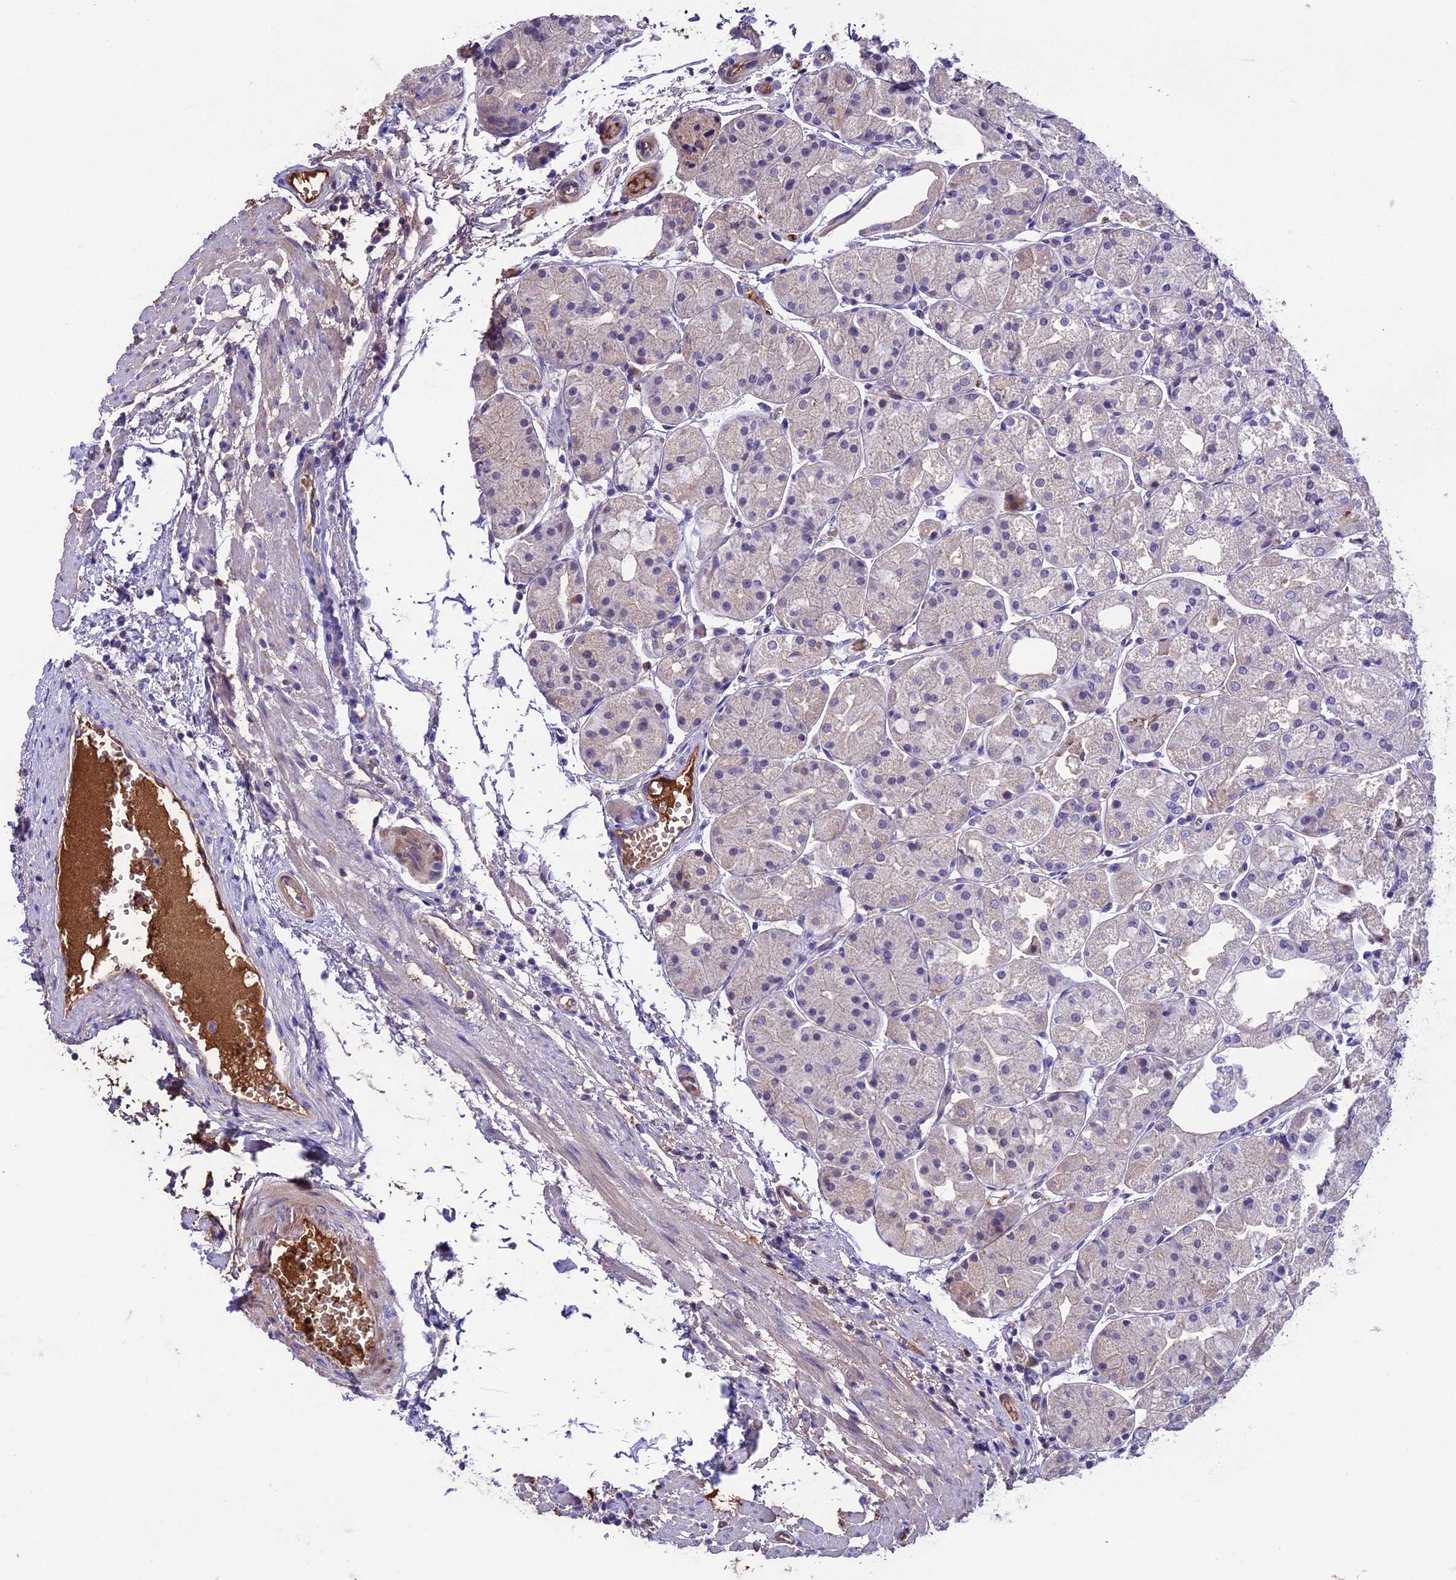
{"staining": {"intensity": "negative", "quantity": "none", "location": "none"}, "tissue": "stomach", "cell_type": "Glandular cells", "image_type": "normal", "snomed": [{"axis": "morphology", "description": "Normal tissue, NOS"}, {"axis": "topography", "description": "Stomach, upper"}], "caption": "A photomicrograph of stomach stained for a protein reveals no brown staining in glandular cells. (Immunohistochemistry (ihc), brightfield microscopy, high magnification).", "gene": "TCP11L2", "patient": {"sex": "male", "age": 72}}